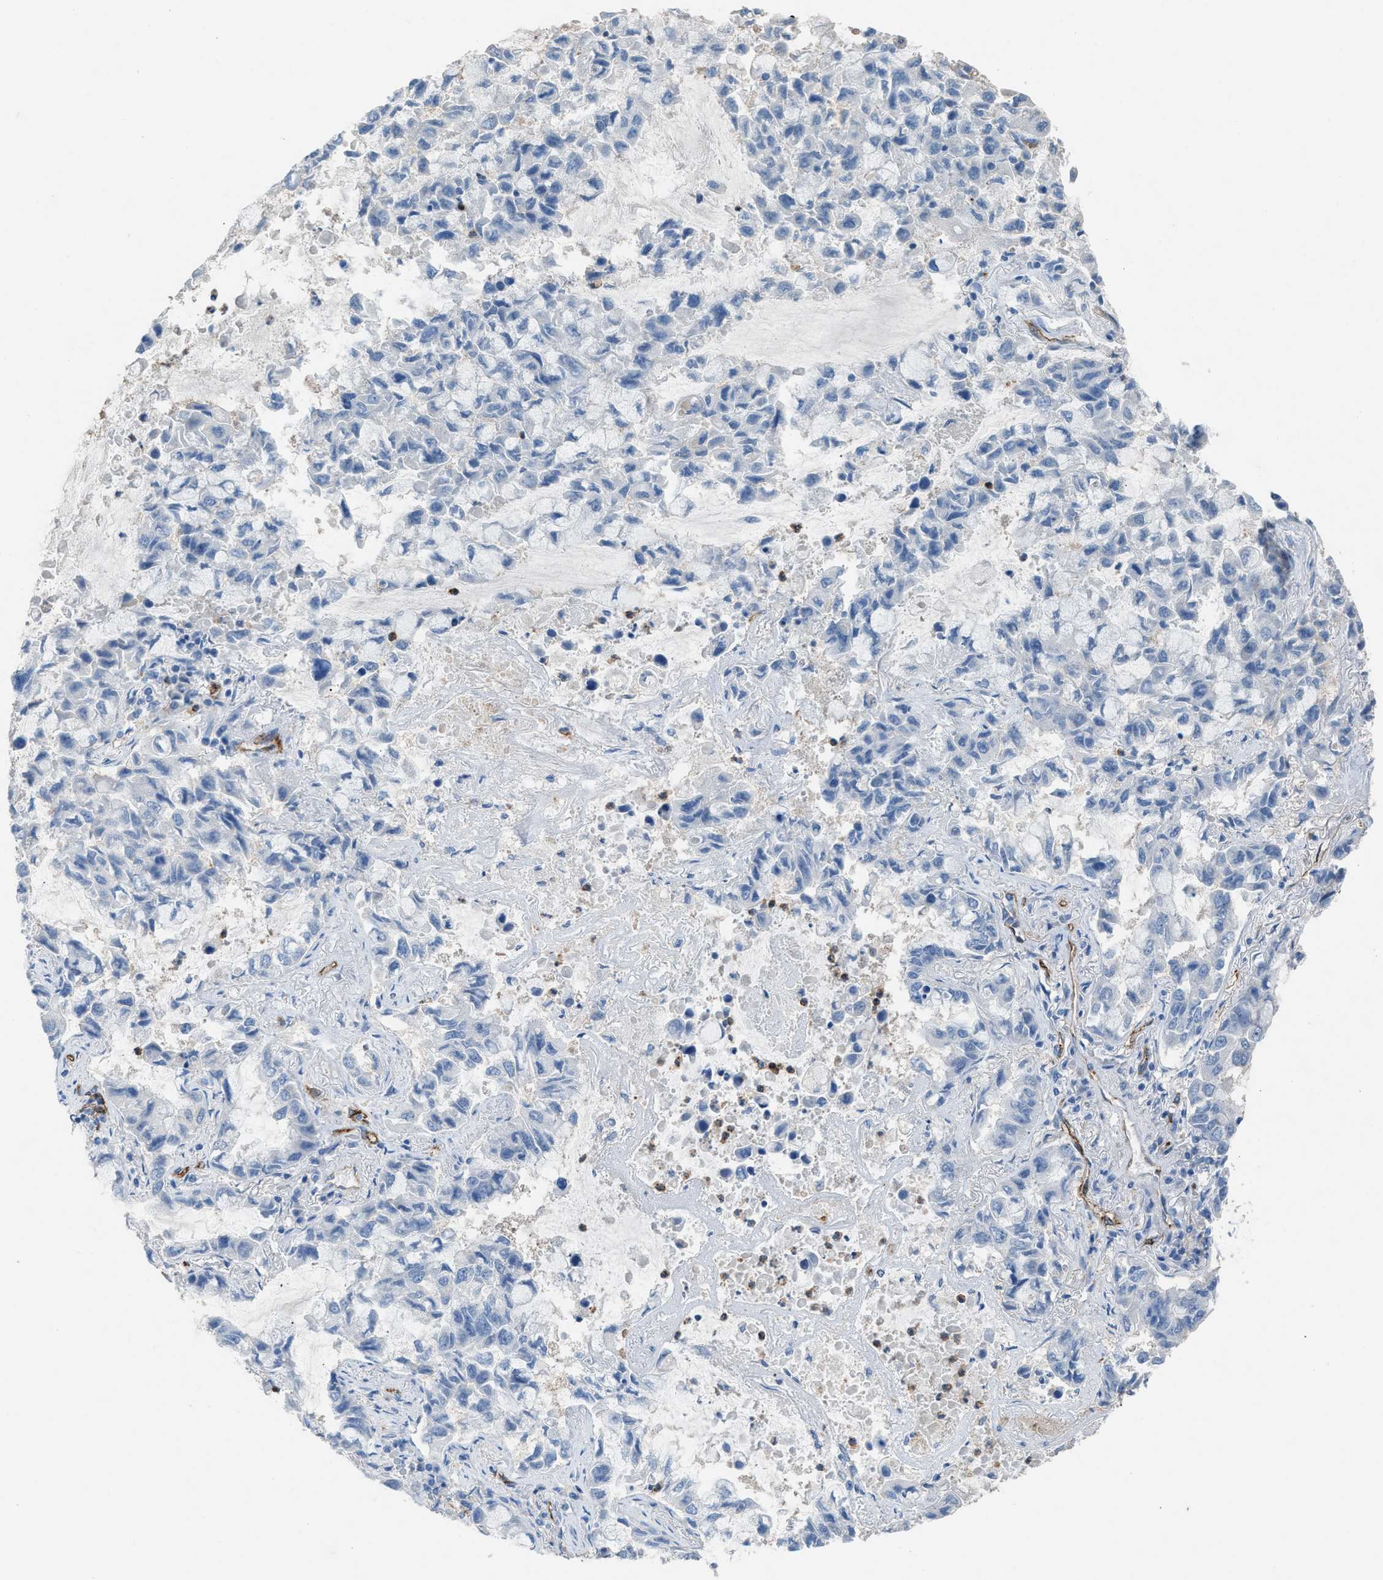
{"staining": {"intensity": "negative", "quantity": "none", "location": "none"}, "tissue": "lung cancer", "cell_type": "Tumor cells", "image_type": "cancer", "snomed": [{"axis": "morphology", "description": "Adenocarcinoma, NOS"}, {"axis": "topography", "description": "Lung"}], "caption": "A photomicrograph of lung cancer stained for a protein displays no brown staining in tumor cells.", "gene": "DYSF", "patient": {"sex": "male", "age": 64}}